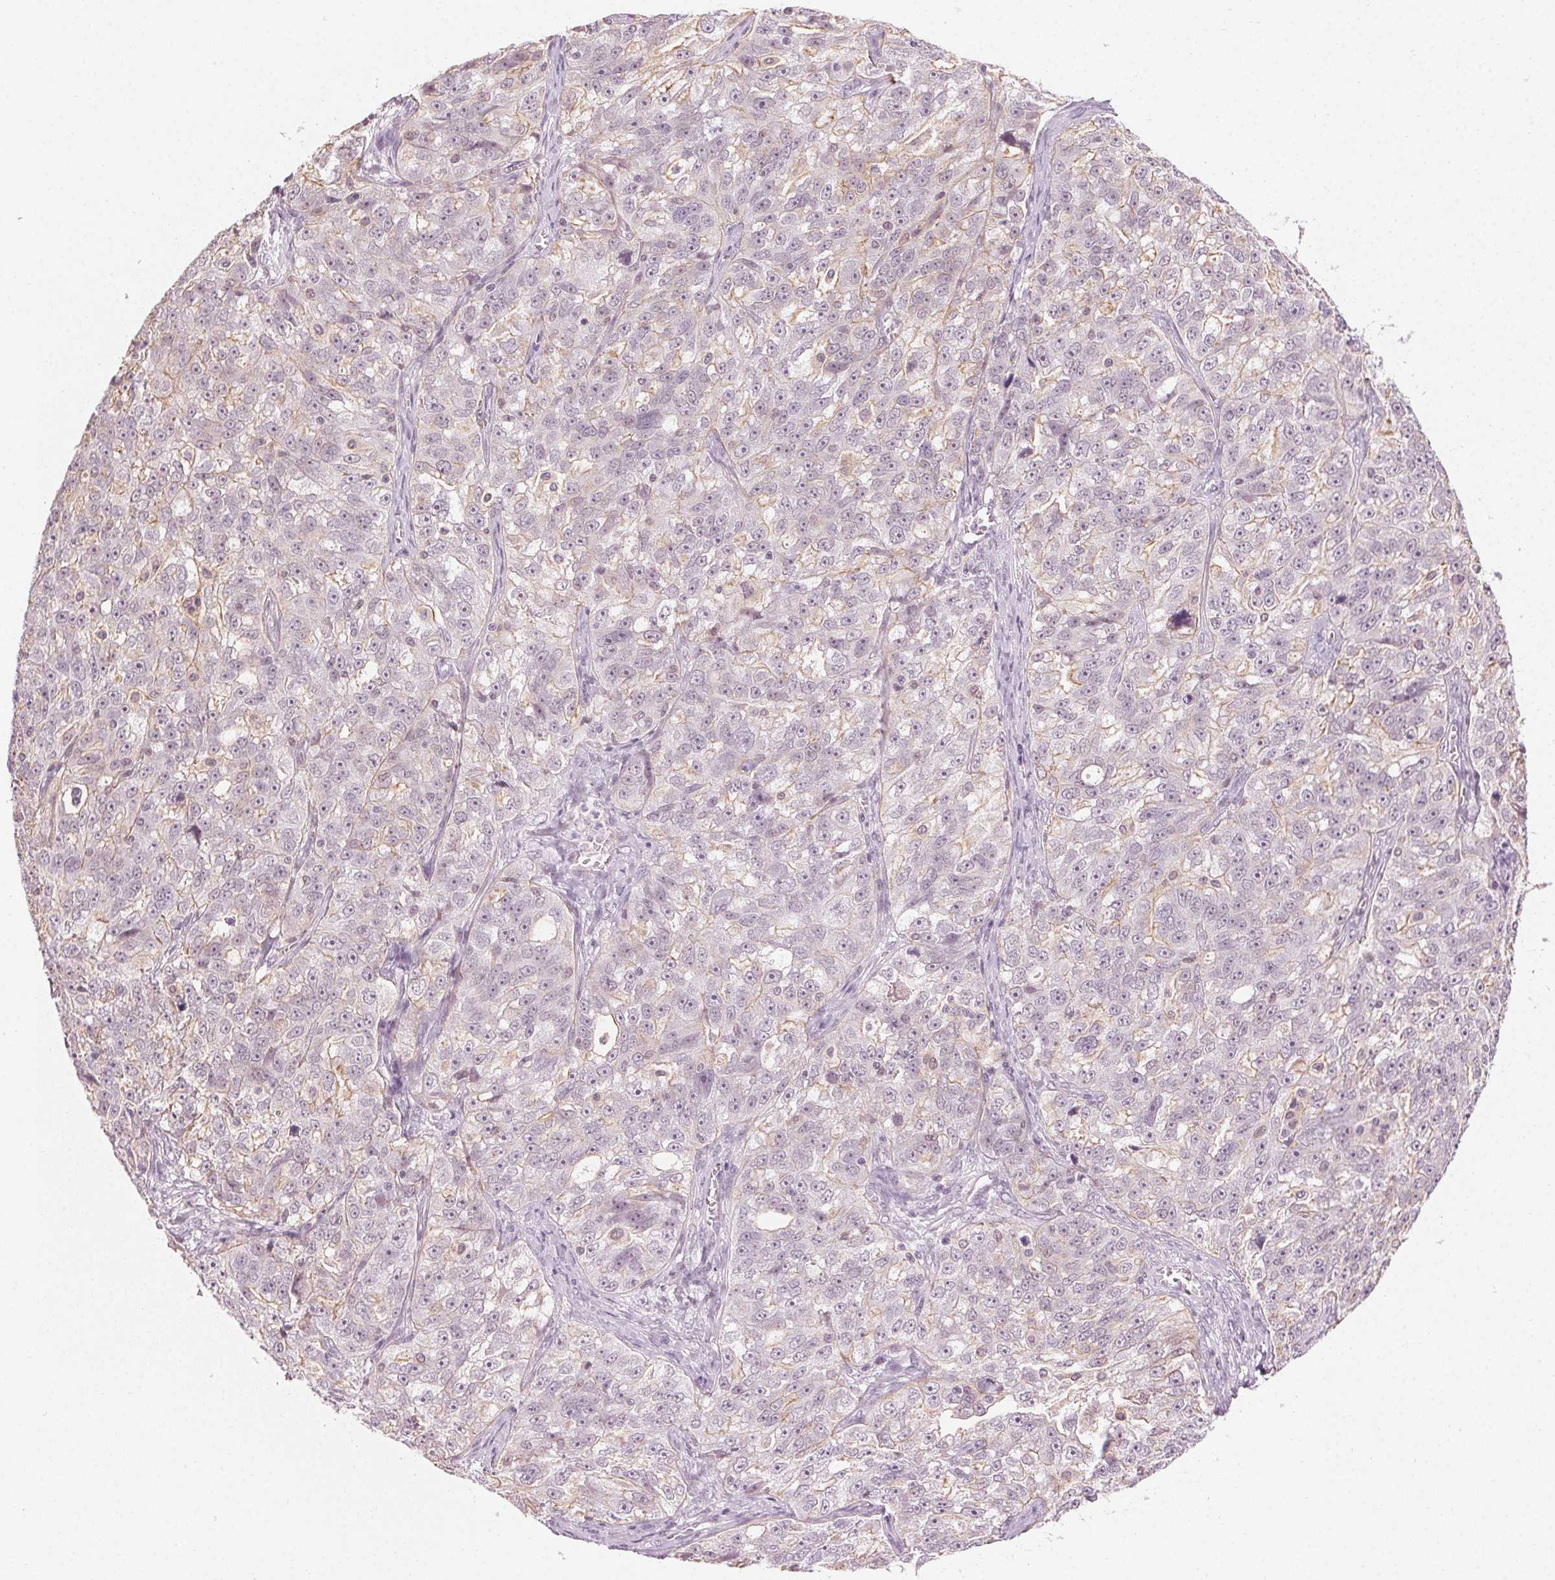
{"staining": {"intensity": "weak", "quantity": "<25%", "location": "cytoplasmic/membranous"}, "tissue": "ovarian cancer", "cell_type": "Tumor cells", "image_type": "cancer", "snomed": [{"axis": "morphology", "description": "Cystadenocarcinoma, serous, NOS"}, {"axis": "topography", "description": "Ovary"}], "caption": "There is no significant expression in tumor cells of ovarian serous cystadenocarcinoma. Brightfield microscopy of IHC stained with DAB (brown) and hematoxylin (blue), captured at high magnification.", "gene": "AIF1L", "patient": {"sex": "female", "age": 51}}